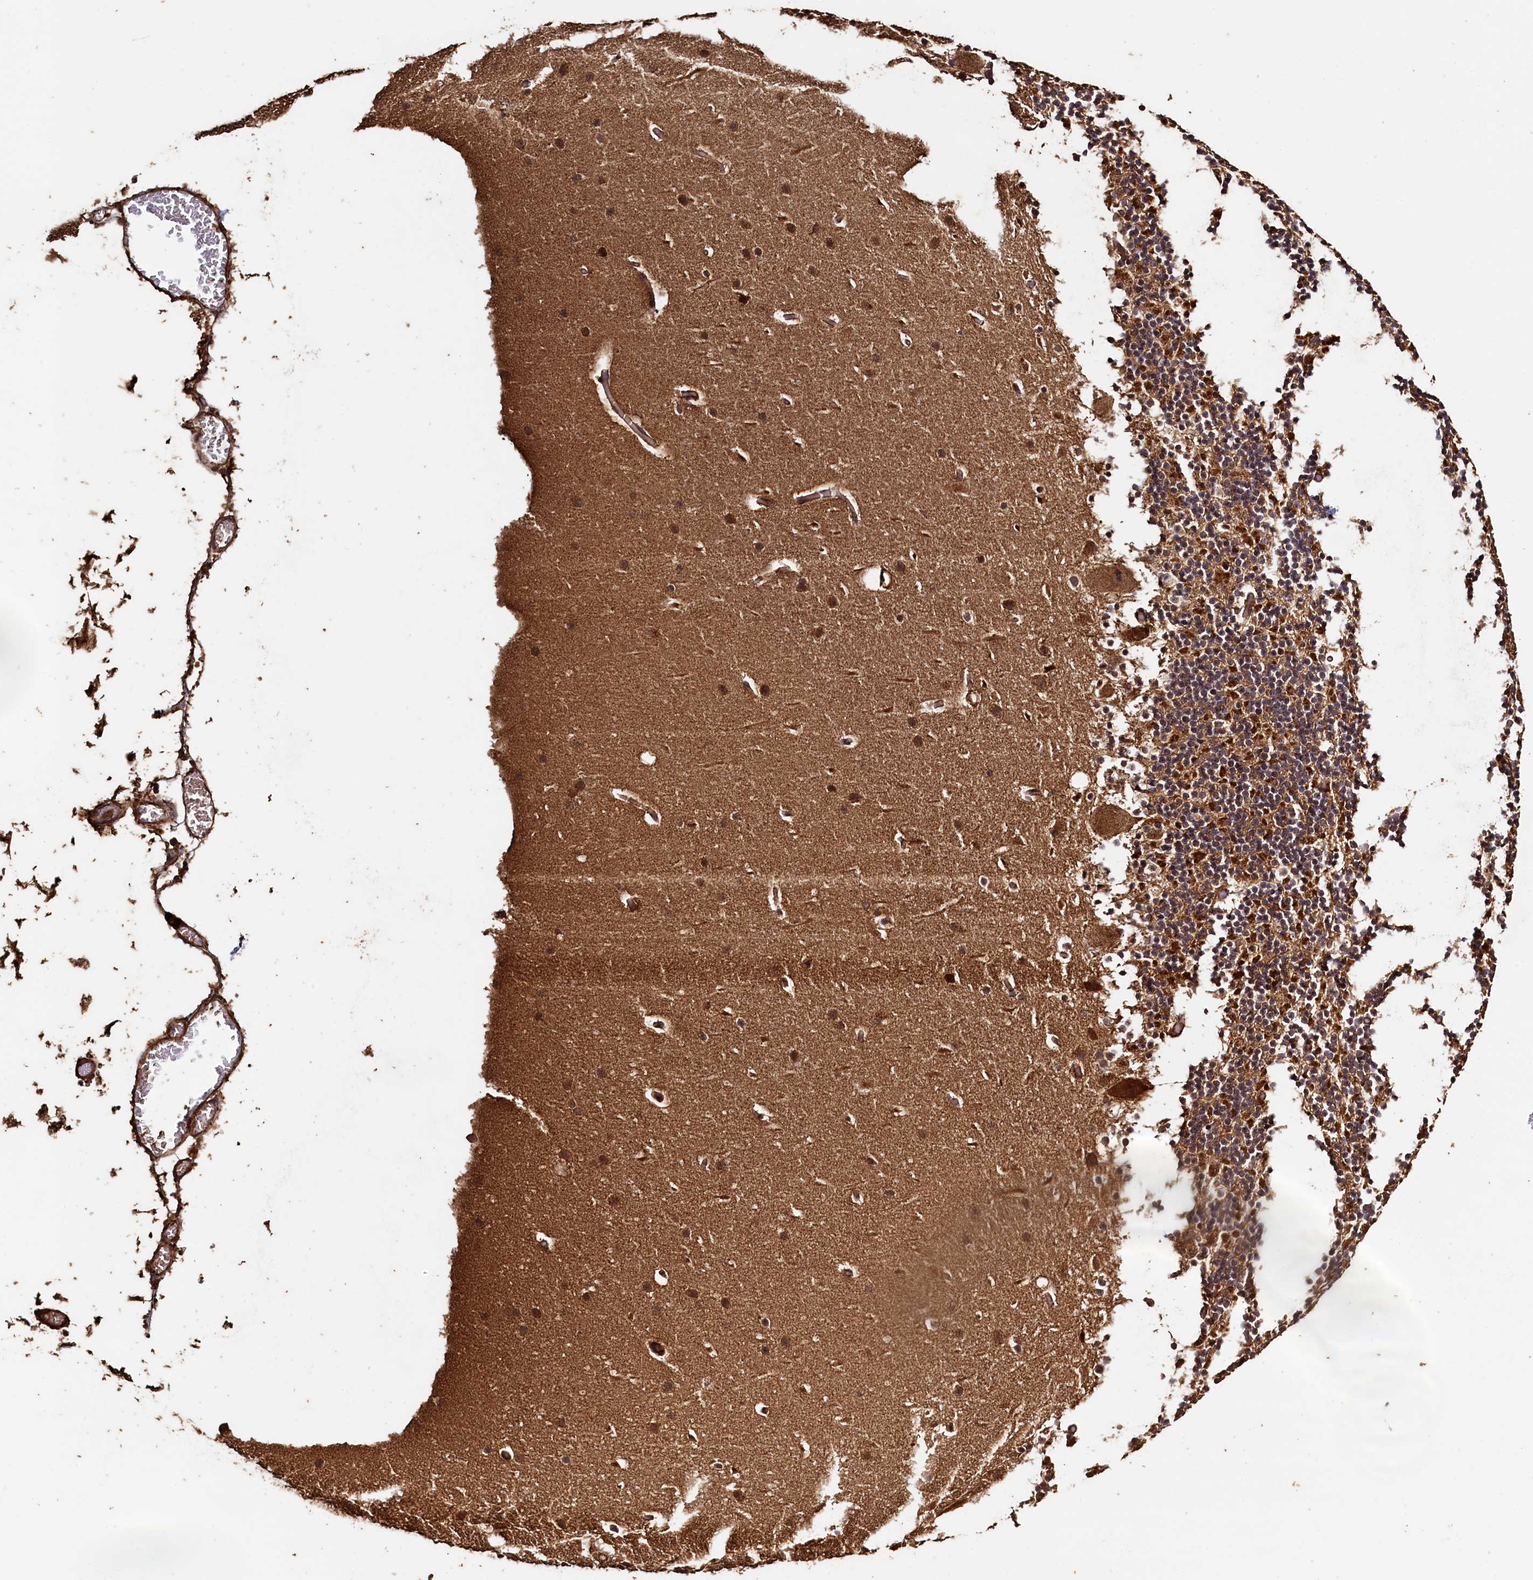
{"staining": {"intensity": "strong", "quantity": "25%-75%", "location": "cytoplasmic/membranous"}, "tissue": "cerebellum", "cell_type": "Cells in granular layer", "image_type": "normal", "snomed": [{"axis": "morphology", "description": "Normal tissue, NOS"}, {"axis": "topography", "description": "Cerebellum"}], "caption": "Approximately 25%-75% of cells in granular layer in normal cerebellum display strong cytoplasmic/membranous protein expression as visualized by brown immunohistochemical staining.", "gene": "SNX33", "patient": {"sex": "male", "age": 57}}